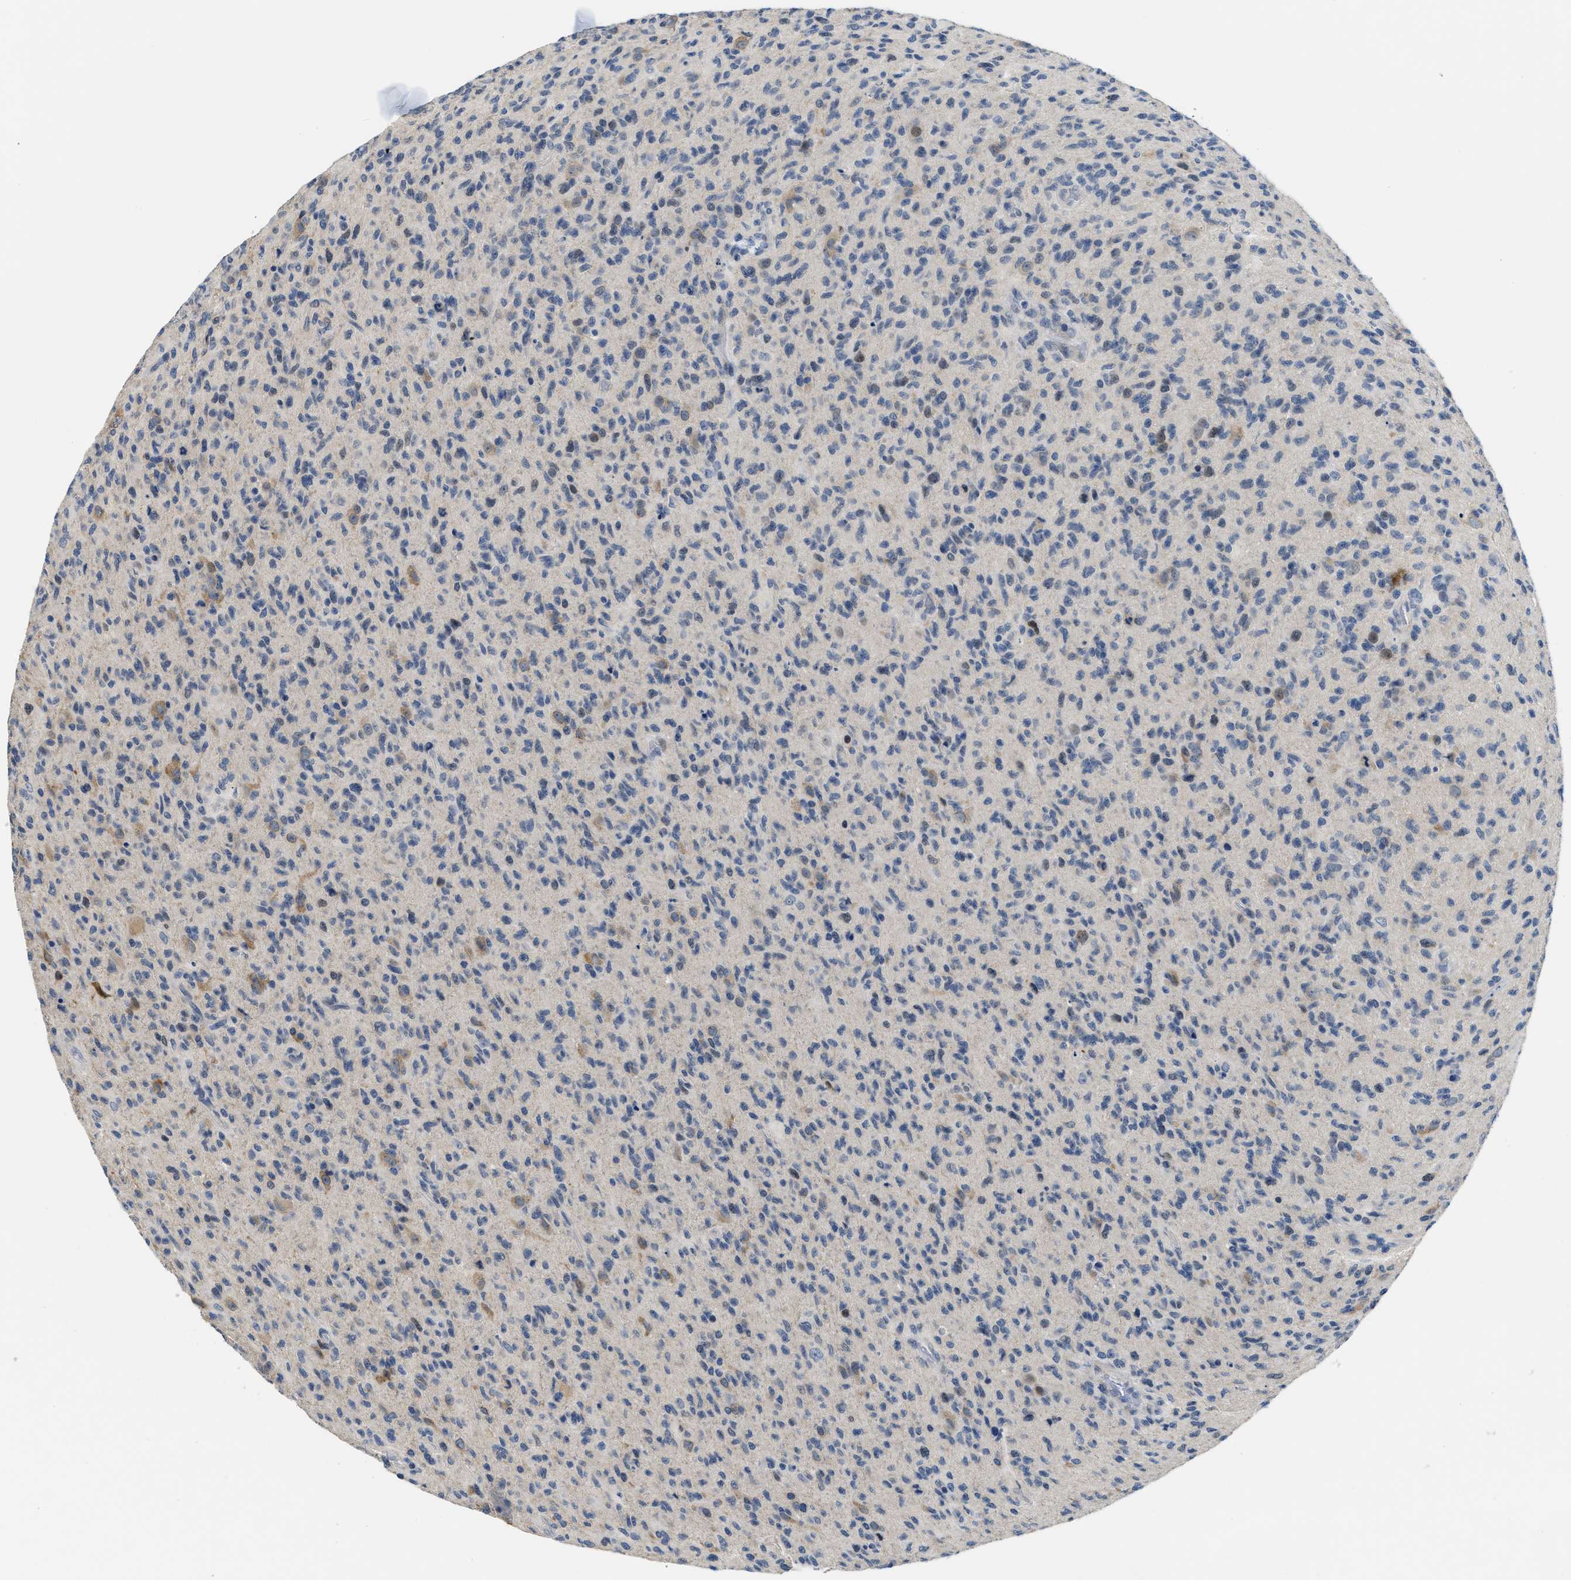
{"staining": {"intensity": "weak", "quantity": "<25%", "location": "cytoplasmic/membranous"}, "tissue": "glioma", "cell_type": "Tumor cells", "image_type": "cancer", "snomed": [{"axis": "morphology", "description": "Glioma, malignant, High grade"}, {"axis": "topography", "description": "Brain"}], "caption": "A micrograph of human glioma is negative for staining in tumor cells.", "gene": "CLGN", "patient": {"sex": "male", "age": 71}}